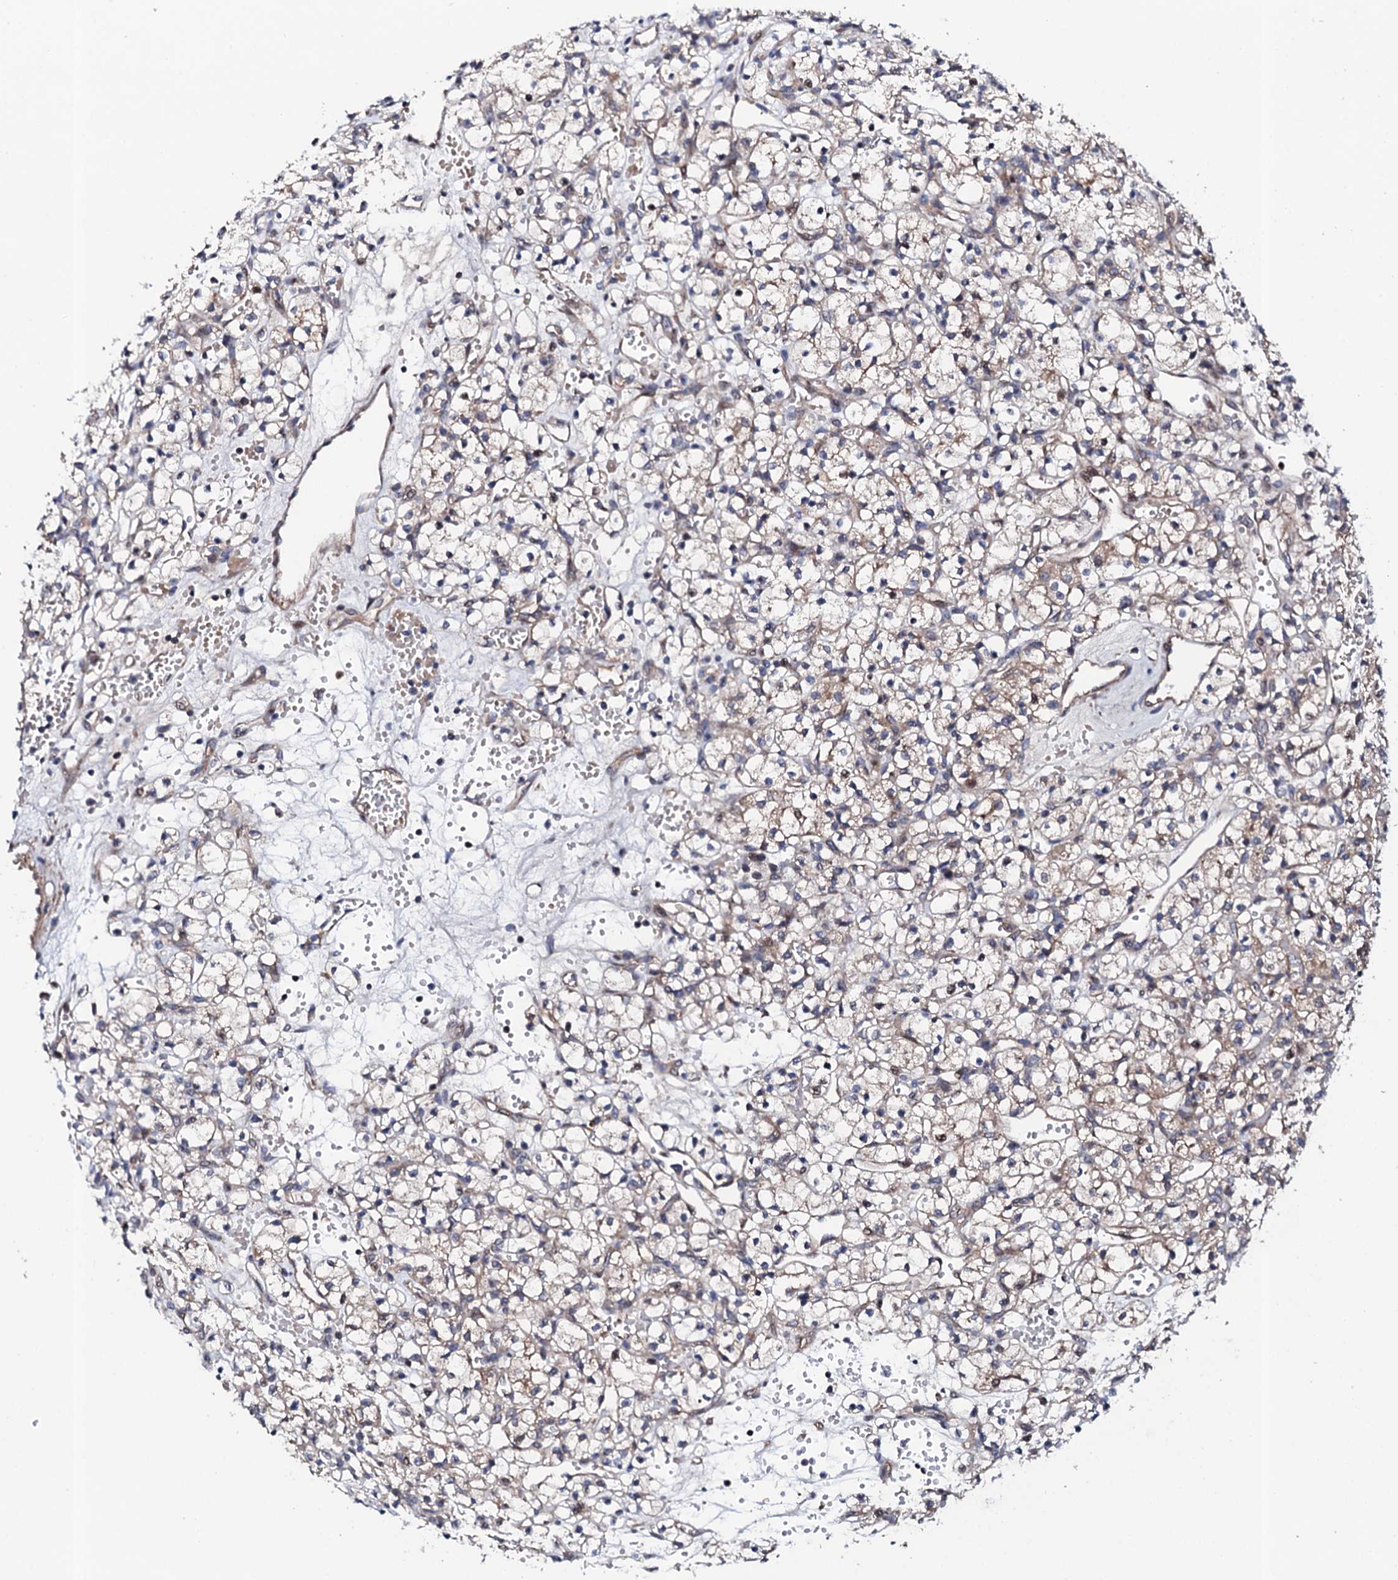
{"staining": {"intensity": "weak", "quantity": "<25%", "location": "cytoplasmic/membranous"}, "tissue": "renal cancer", "cell_type": "Tumor cells", "image_type": "cancer", "snomed": [{"axis": "morphology", "description": "Adenocarcinoma, NOS"}, {"axis": "topography", "description": "Kidney"}], "caption": "A histopathology image of renal cancer (adenocarcinoma) stained for a protein shows no brown staining in tumor cells.", "gene": "CIAO2A", "patient": {"sex": "female", "age": 59}}